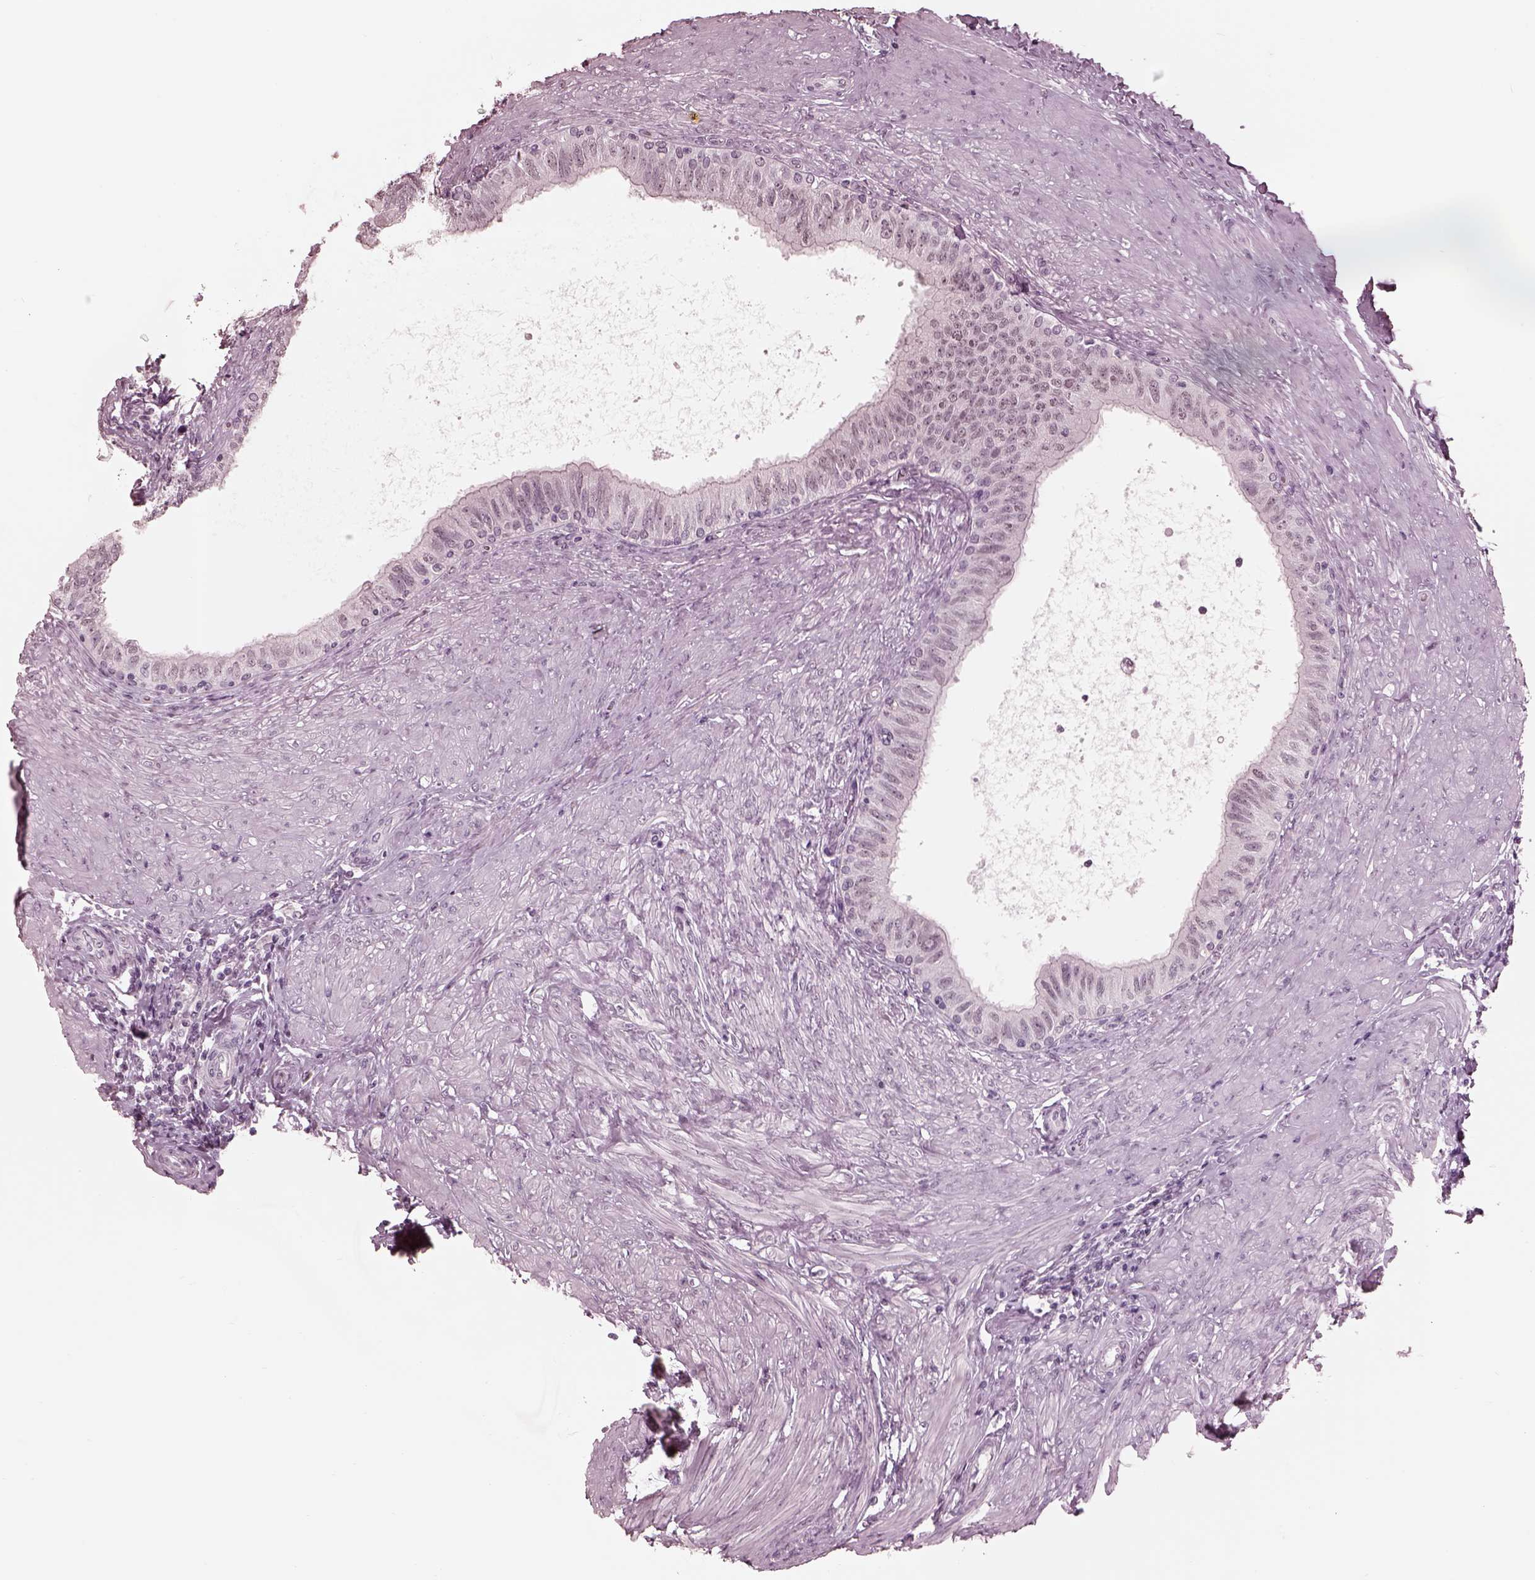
{"staining": {"intensity": "negative", "quantity": "none", "location": "none"}, "tissue": "epididymis", "cell_type": "Glandular cells", "image_type": "normal", "snomed": [{"axis": "morphology", "description": "Normal tissue, NOS"}, {"axis": "morphology", "description": "Seminoma, NOS"}, {"axis": "topography", "description": "Testis"}, {"axis": "topography", "description": "Epididymis"}], "caption": "The IHC histopathology image has no significant positivity in glandular cells of epididymis. The staining was performed using DAB to visualize the protein expression in brown, while the nuclei were stained in blue with hematoxylin (Magnification: 20x).", "gene": "GARIN4", "patient": {"sex": "male", "age": 61}}